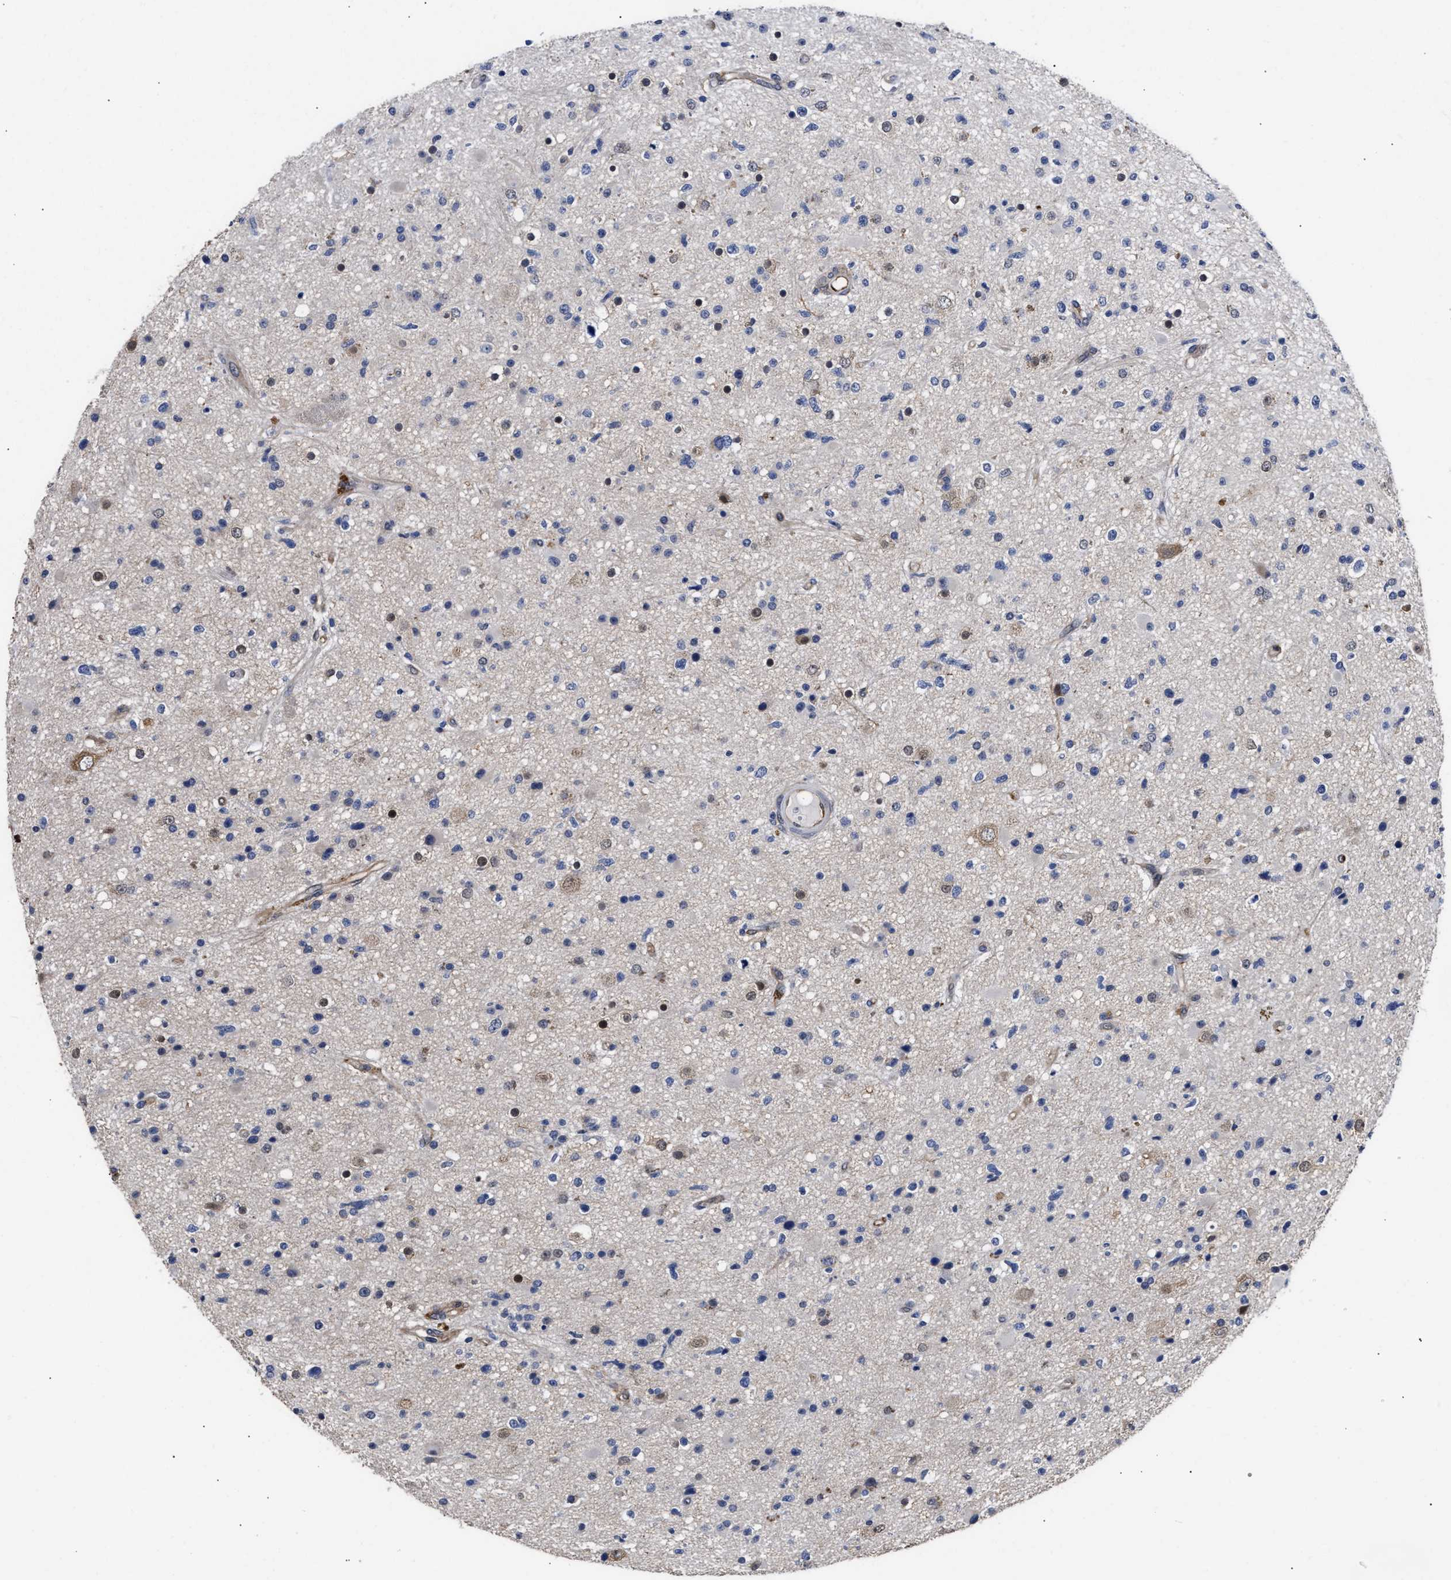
{"staining": {"intensity": "weak", "quantity": "25%-75%", "location": "cytoplasmic/membranous,nuclear"}, "tissue": "glioma", "cell_type": "Tumor cells", "image_type": "cancer", "snomed": [{"axis": "morphology", "description": "Glioma, malignant, High grade"}, {"axis": "topography", "description": "Brain"}], "caption": "About 25%-75% of tumor cells in human glioma demonstrate weak cytoplasmic/membranous and nuclear protein positivity as visualized by brown immunohistochemical staining.", "gene": "AHNAK2", "patient": {"sex": "male", "age": 33}}